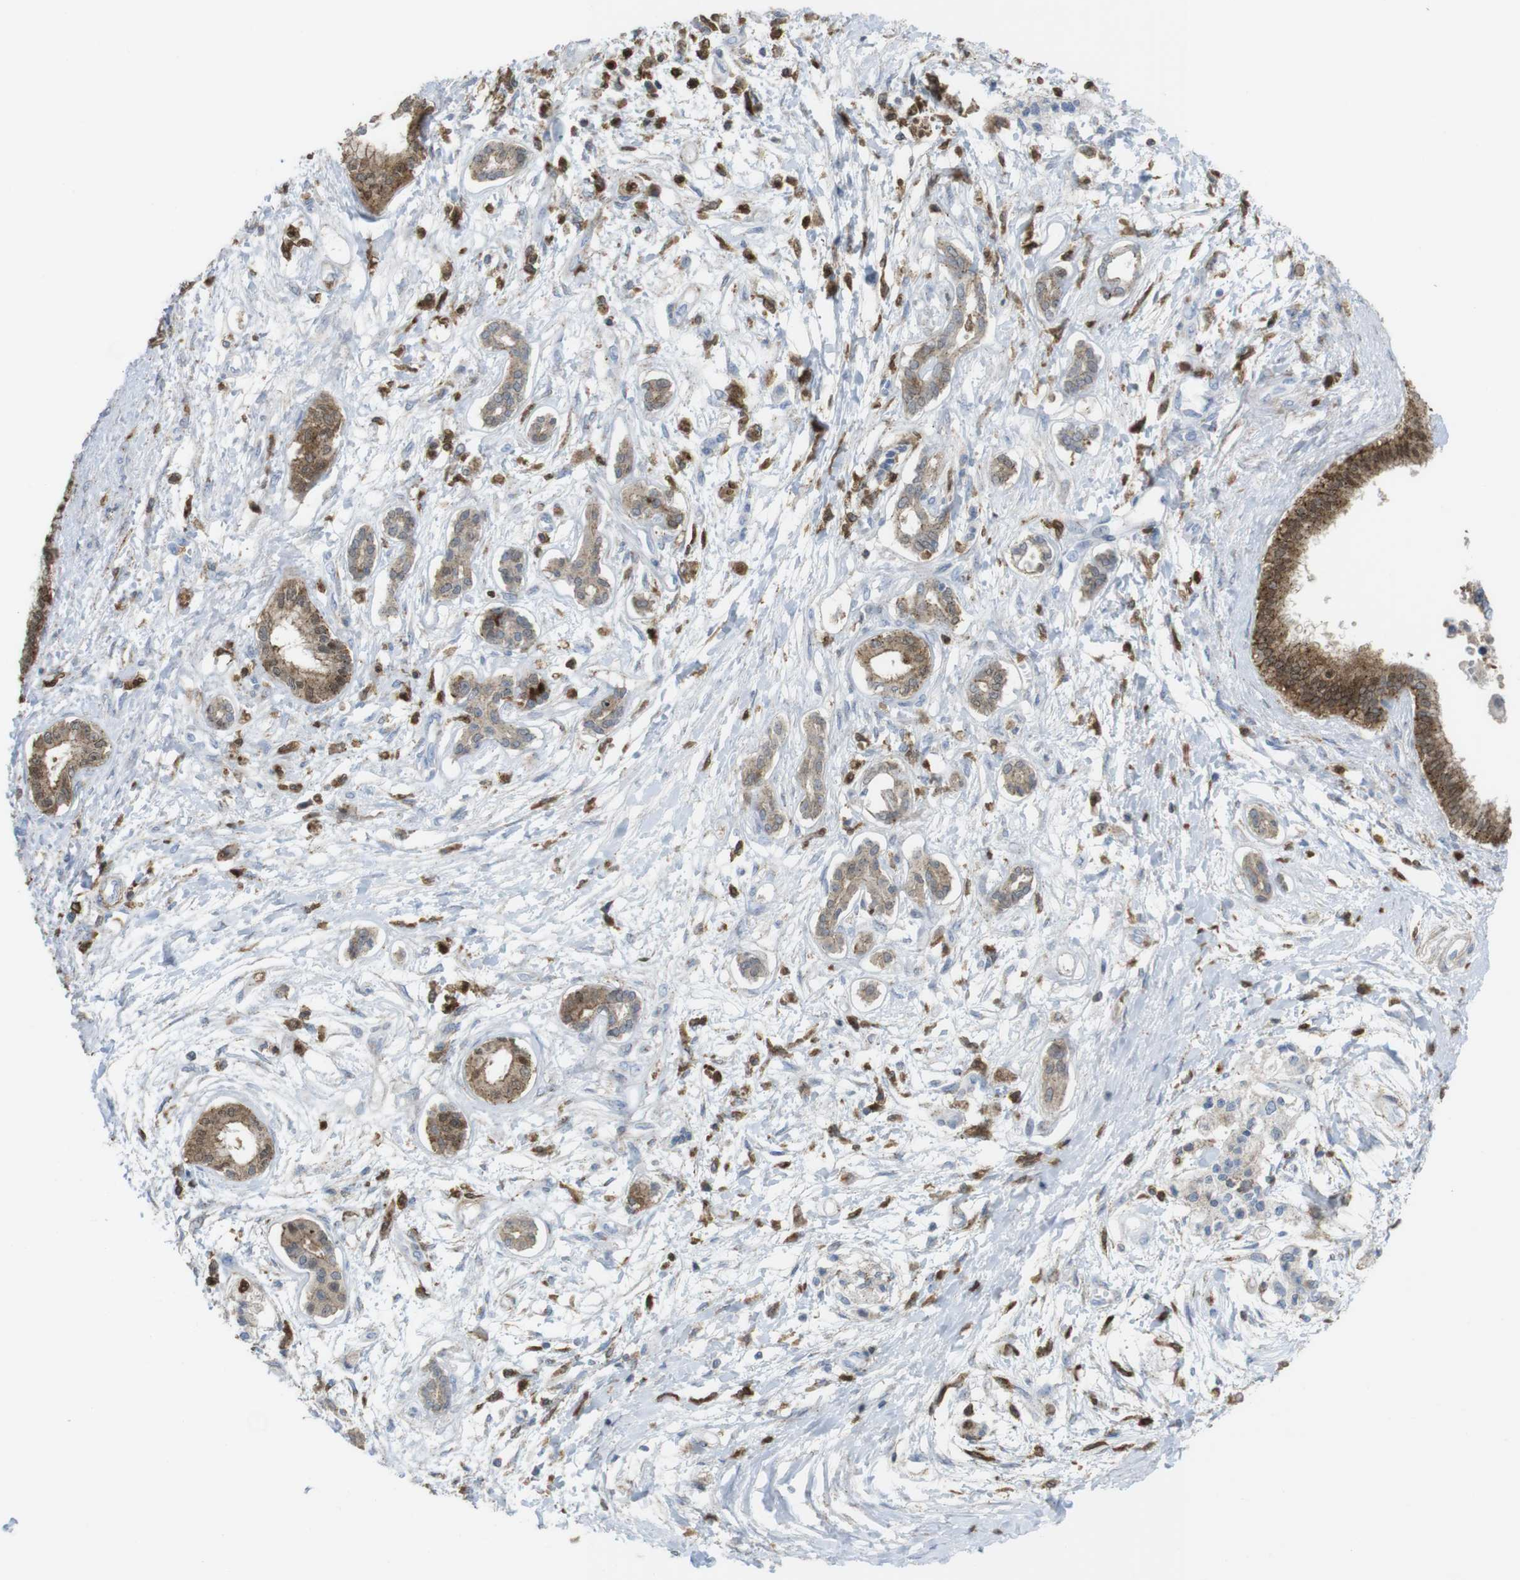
{"staining": {"intensity": "moderate", "quantity": ">75%", "location": "cytoplasmic/membranous"}, "tissue": "pancreatic cancer", "cell_type": "Tumor cells", "image_type": "cancer", "snomed": [{"axis": "morphology", "description": "Adenocarcinoma, NOS"}, {"axis": "topography", "description": "Pancreas"}], "caption": "The photomicrograph shows a brown stain indicating the presence of a protein in the cytoplasmic/membranous of tumor cells in pancreatic cancer (adenocarcinoma).", "gene": "PRKCD", "patient": {"sex": "male", "age": 56}}